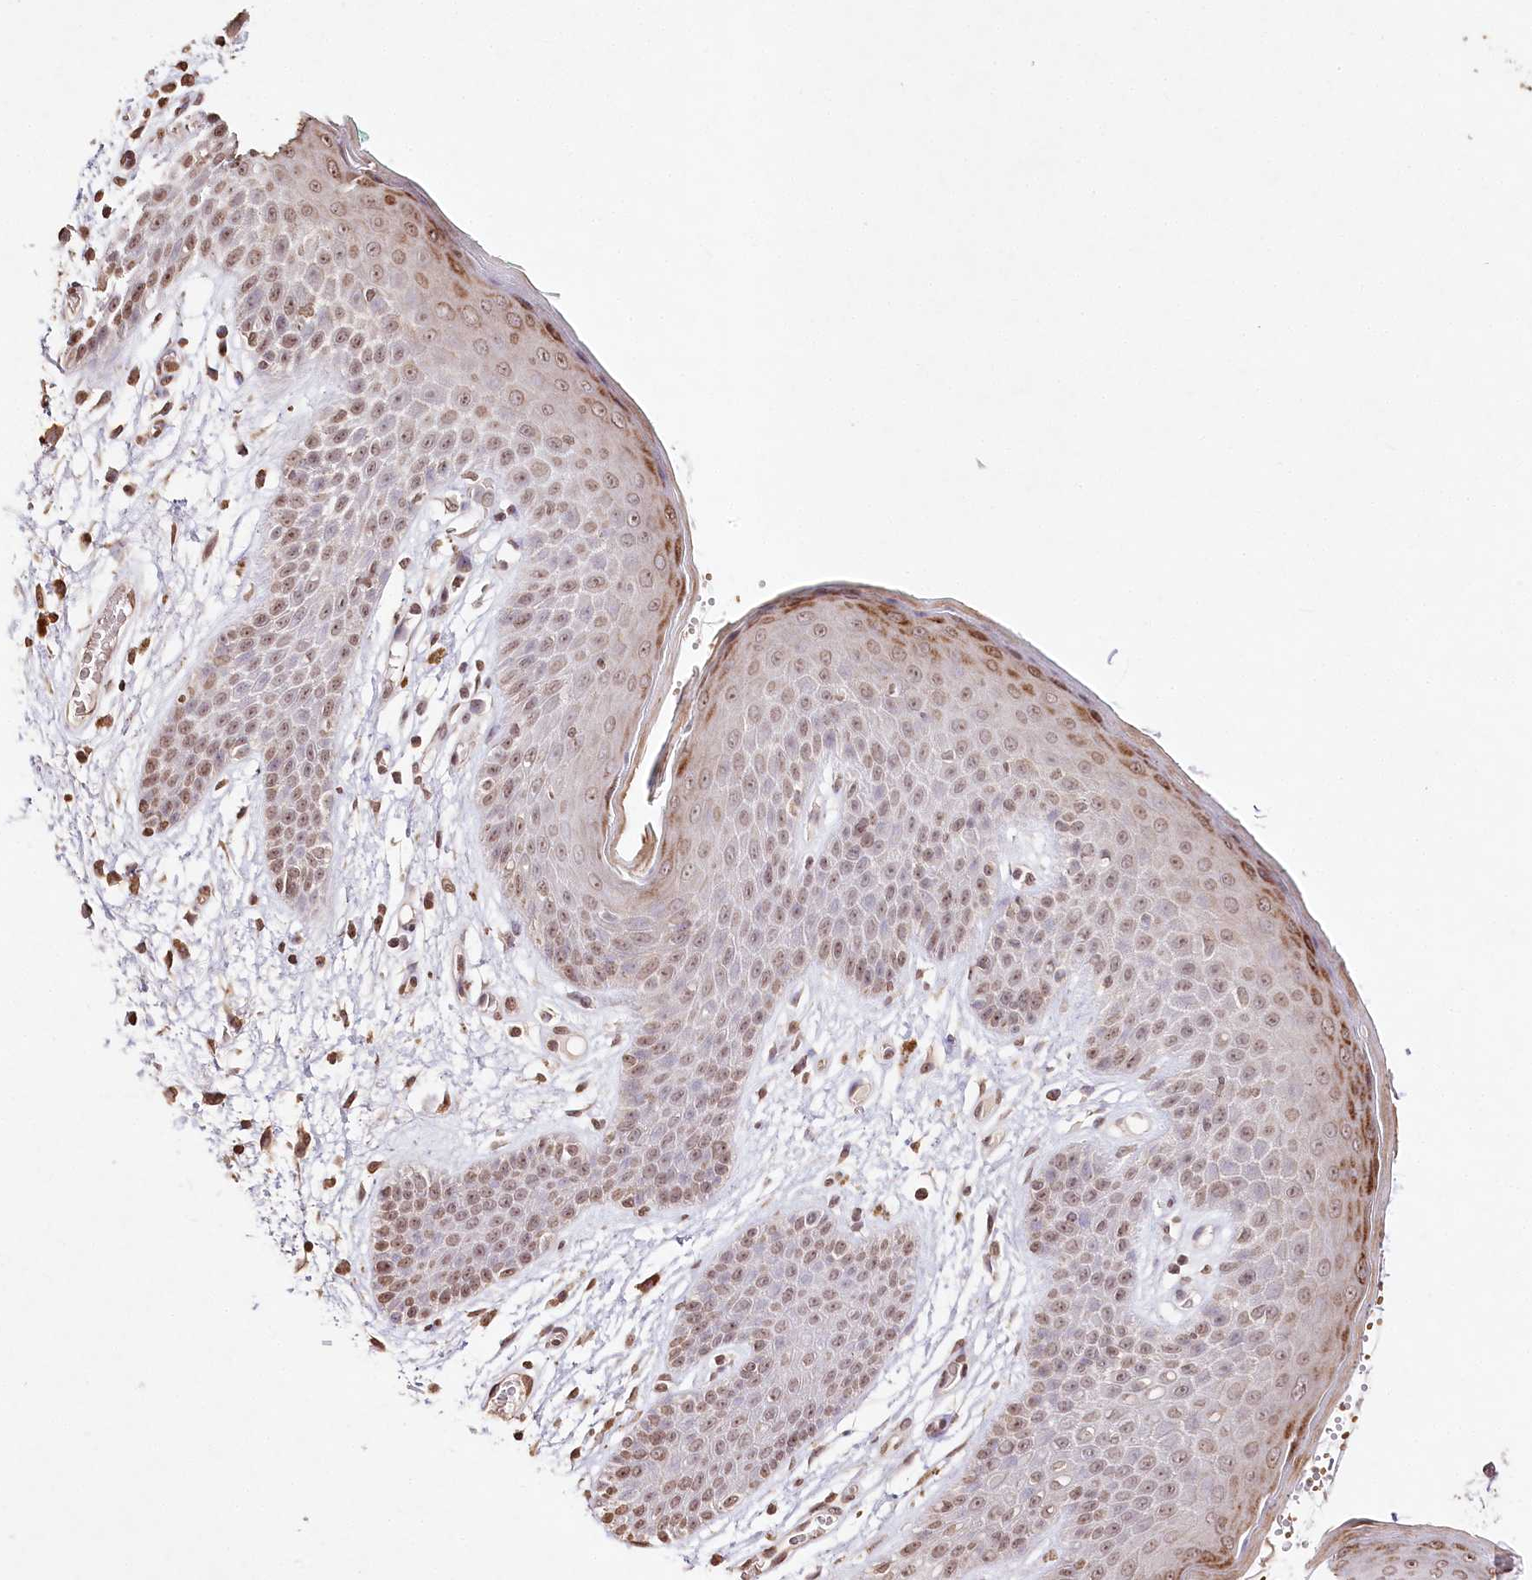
{"staining": {"intensity": "moderate", "quantity": ">75%", "location": "cytoplasmic/membranous,nuclear"}, "tissue": "skin", "cell_type": "Epidermal cells", "image_type": "normal", "snomed": [{"axis": "morphology", "description": "Normal tissue, NOS"}, {"axis": "topography", "description": "Anal"}], "caption": "Brown immunohistochemical staining in benign human skin reveals moderate cytoplasmic/membranous,nuclear staining in about >75% of epidermal cells.", "gene": "DMXL1", "patient": {"sex": "male", "age": 74}}